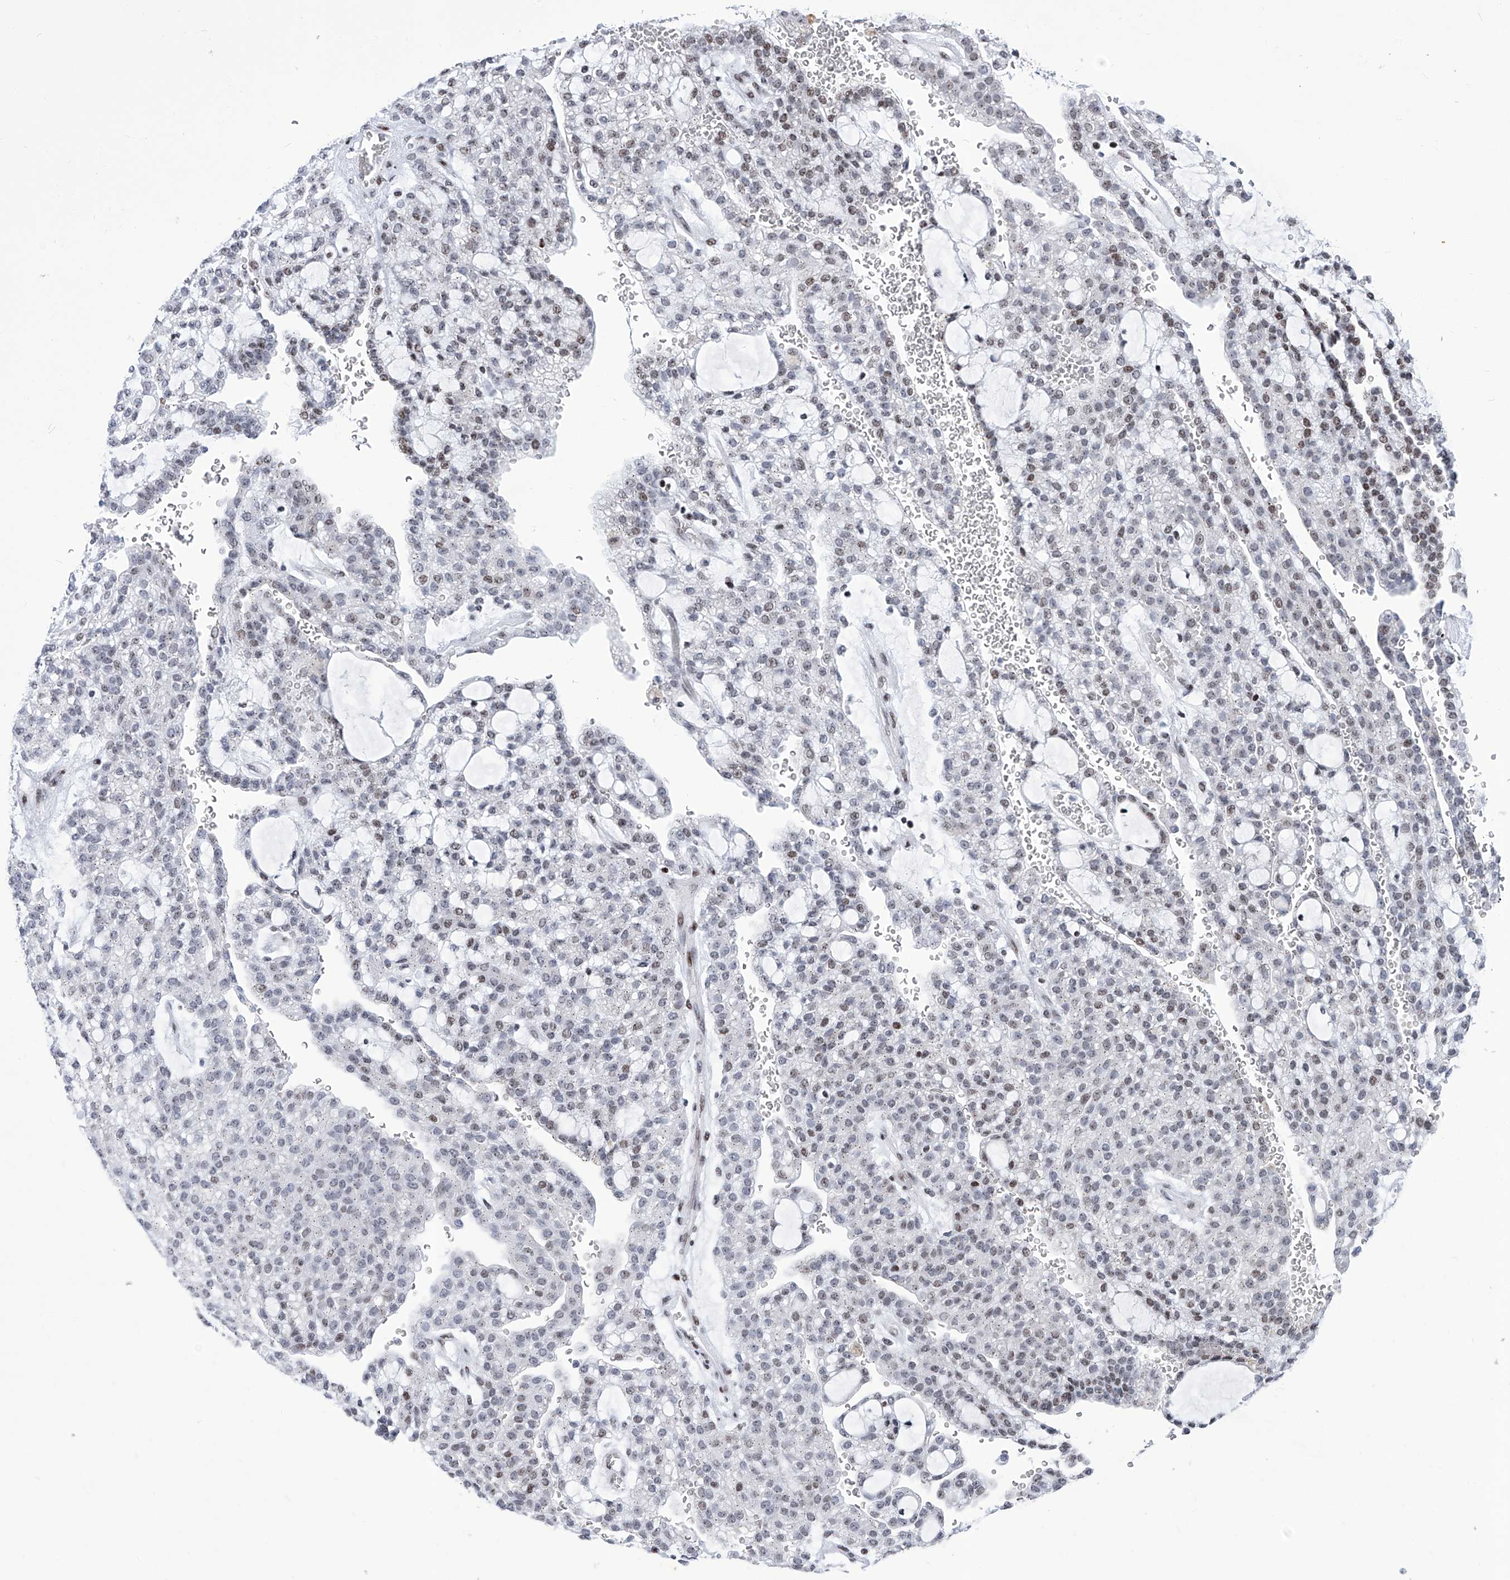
{"staining": {"intensity": "weak", "quantity": "<25%", "location": "nuclear"}, "tissue": "renal cancer", "cell_type": "Tumor cells", "image_type": "cancer", "snomed": [{"axis": "morphology", "description": "Adenocarcinoma, NOS"}, {"axis": "topography", "description": "Kidney"}], "caption": "Micrograph shows no protein expression in tumor cells of renal adenocarcinoma tissue. (IHC, brightfield microscopy, high magnification).", "gene": "HEY2", "patient": {"sex": "male", "age": 63}}